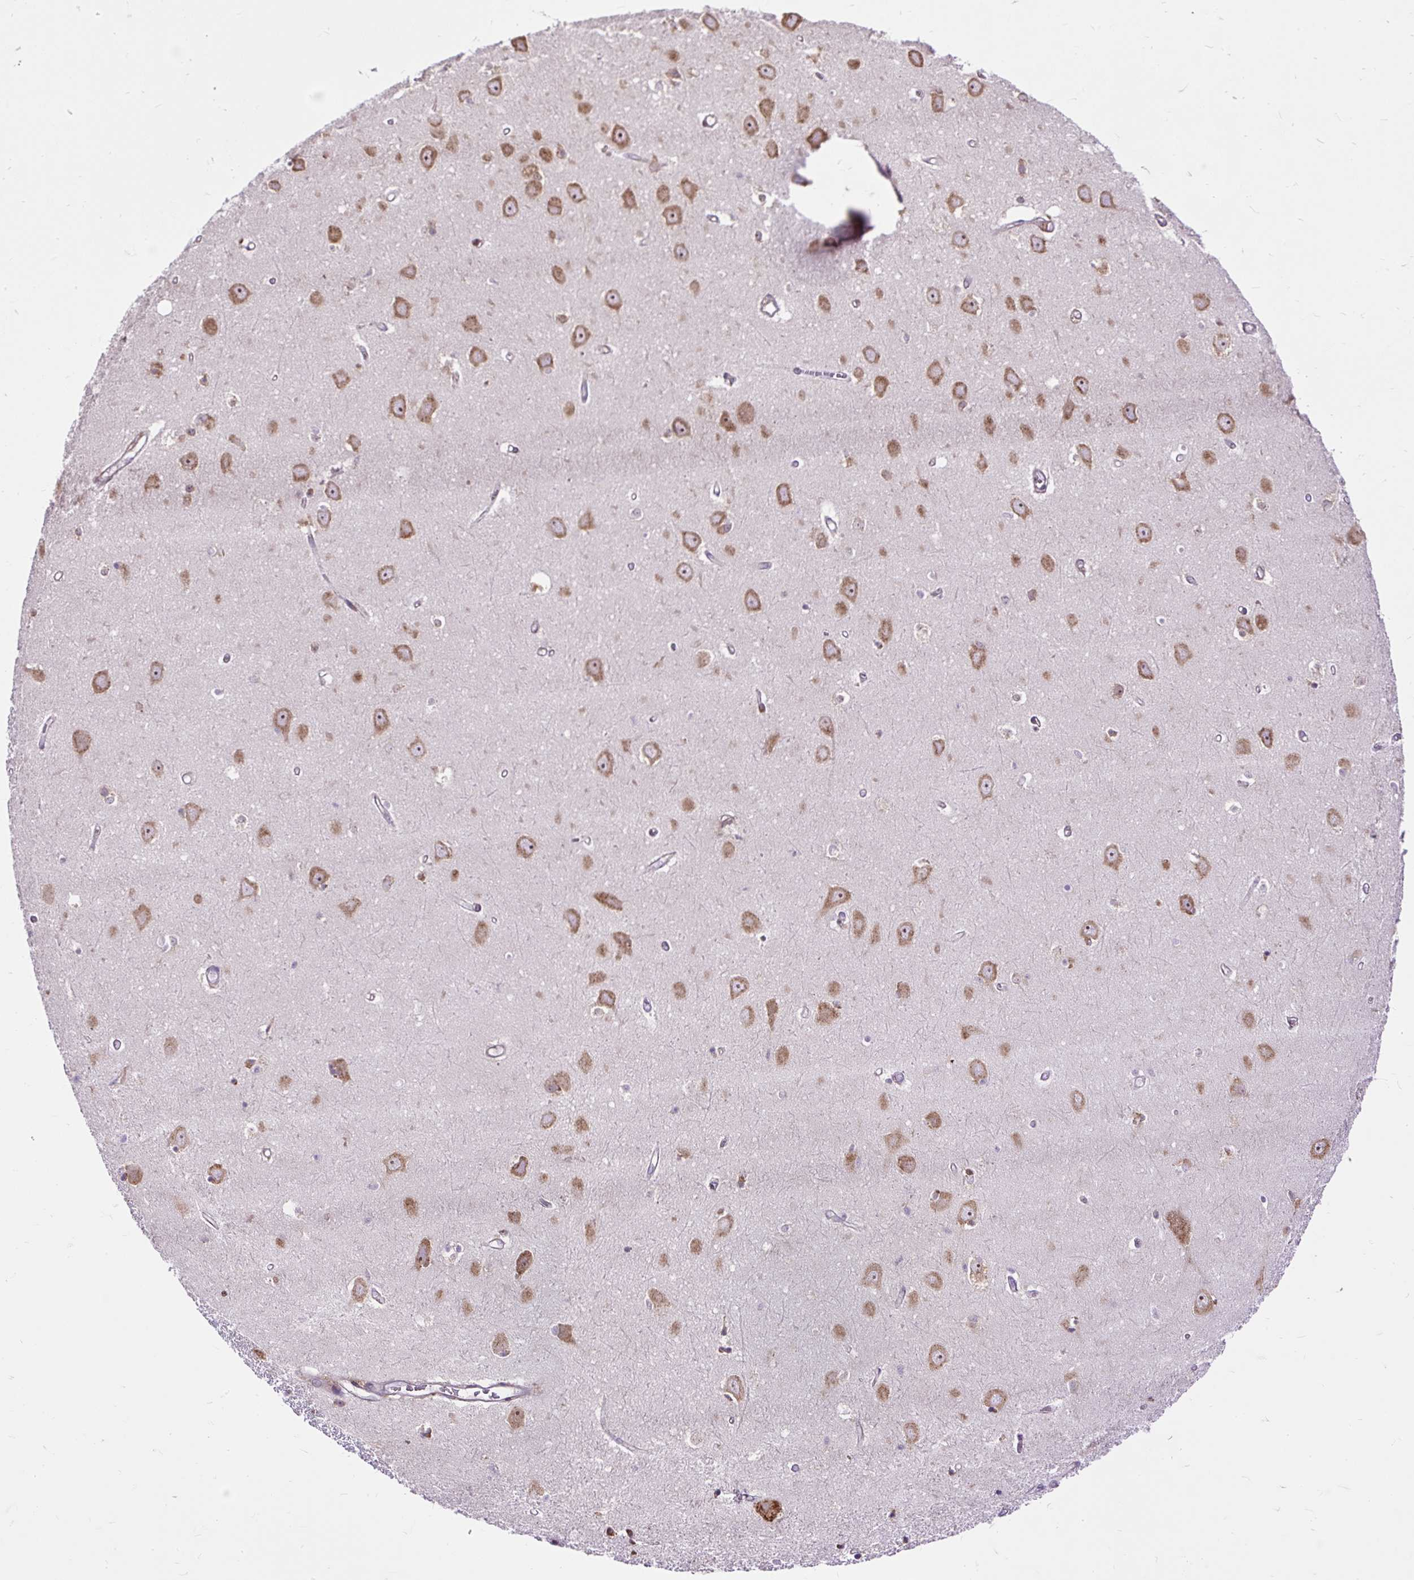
{"staining": {"intensity": "negative", "quantity": "none", "location": "none"}, "tissue": "hippocampus", "cell_type": "Glial cells", "image_type": "normal", "snomed": [{"axis": "morphology", "description": "Normal tissue, NOS"}, {"axis": "topography", "description": "Hippocampus"}], "caption": "This is an IHC photomicrograph of normal hippocampus. There is no staining in glial cells.", "gene": "RPS5", "patient": {"sex": "female", "age": 64}}